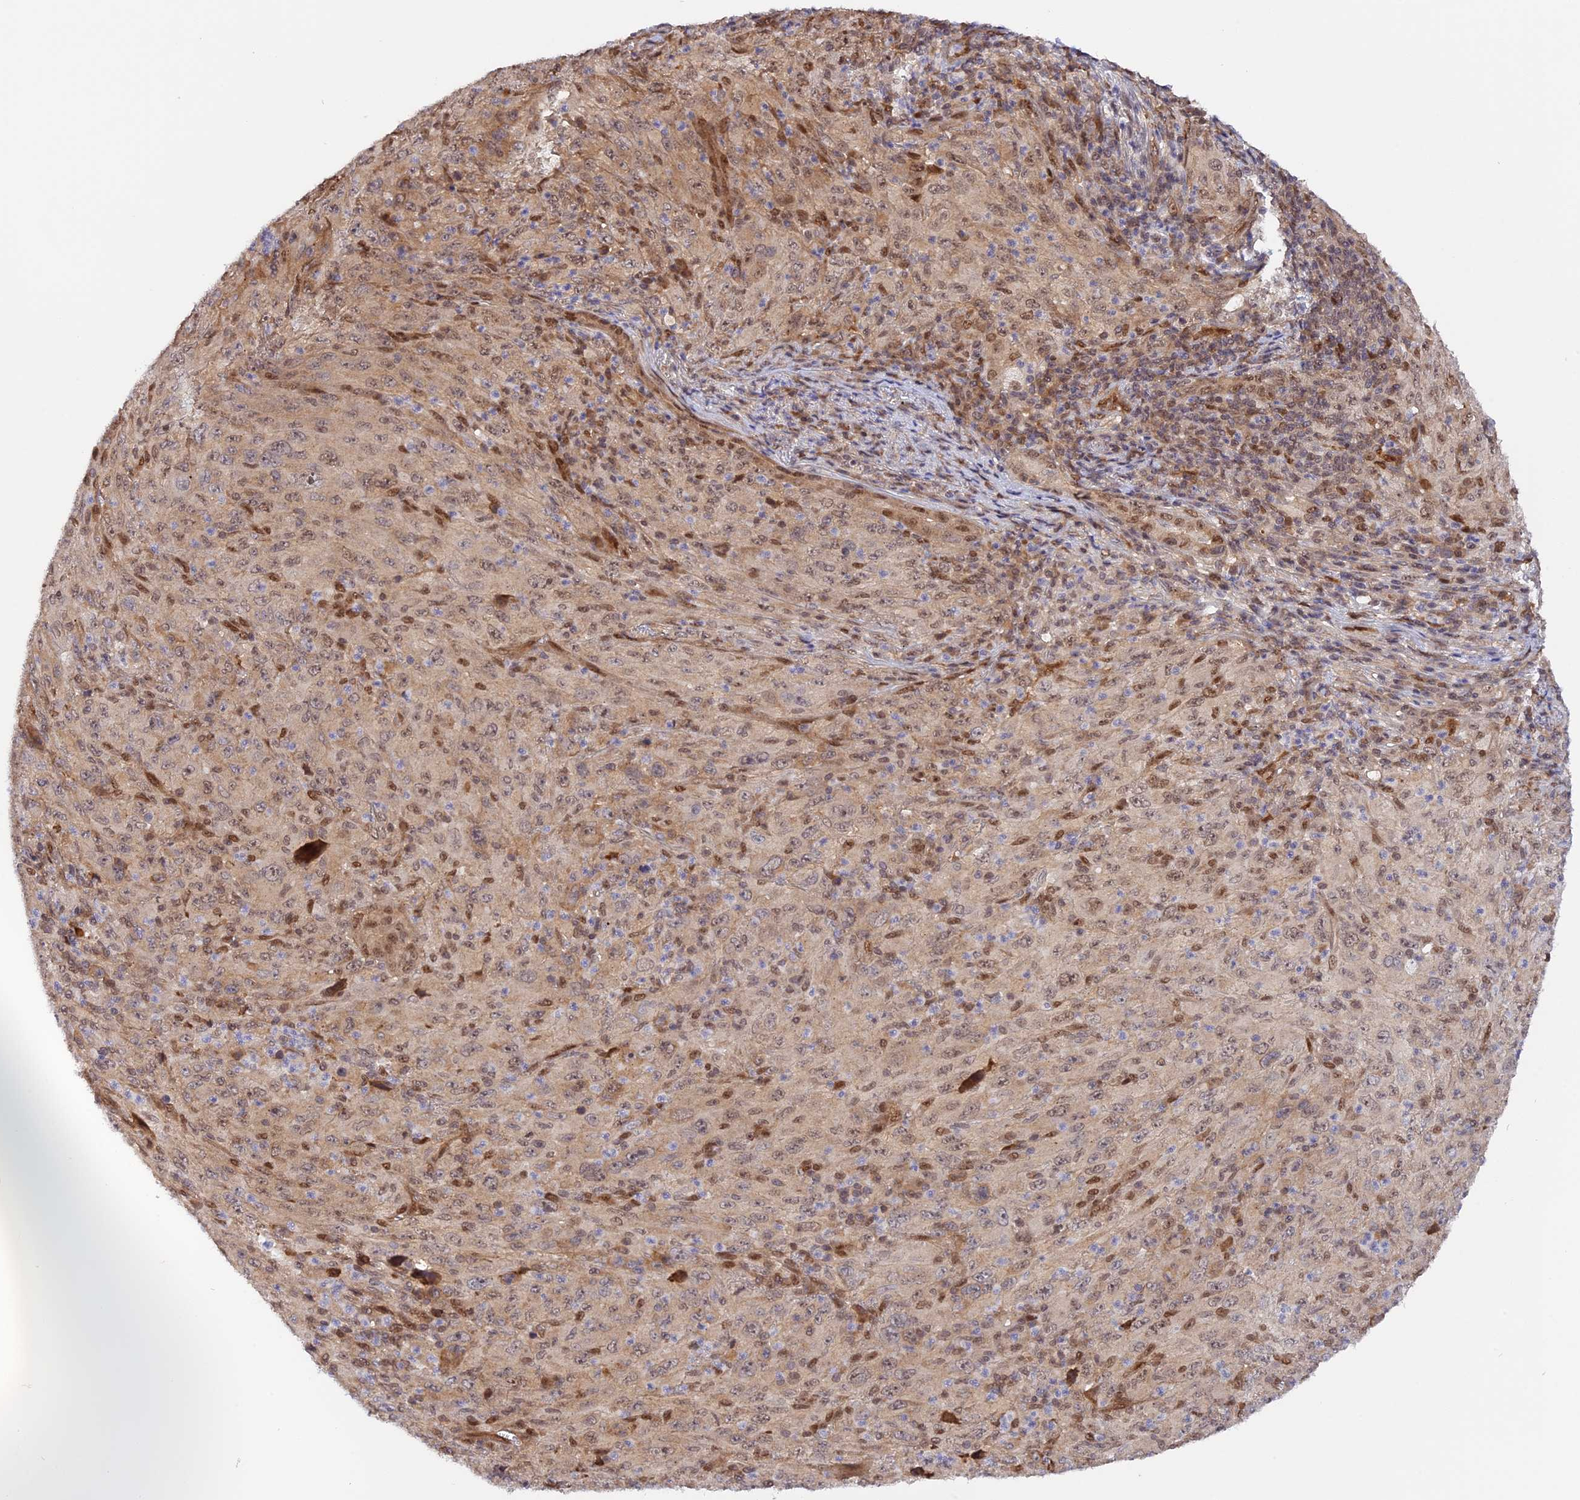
{"staining": {"intensity": "moderate", "quantity": "<25%", "location": "cytoplasmic/membranous,nuclear"}, "tissue": "melanoma", "cell_type": "Tumor cells", "image_type": "cancer", "snomed": [{"axis": "morphology", "description": "Malignant melanoma, Metastatic site"}, {"axis": "topography", "description": "Skin"}], "caption": "Malignant melanoma (metastatic site) stained for a protein demonstrates moderate cytoplasmic/membranous and nuclear positivity in tumor cells.", "gene": "ZNF428", "patient": {"sex": "female", "age": 56}}